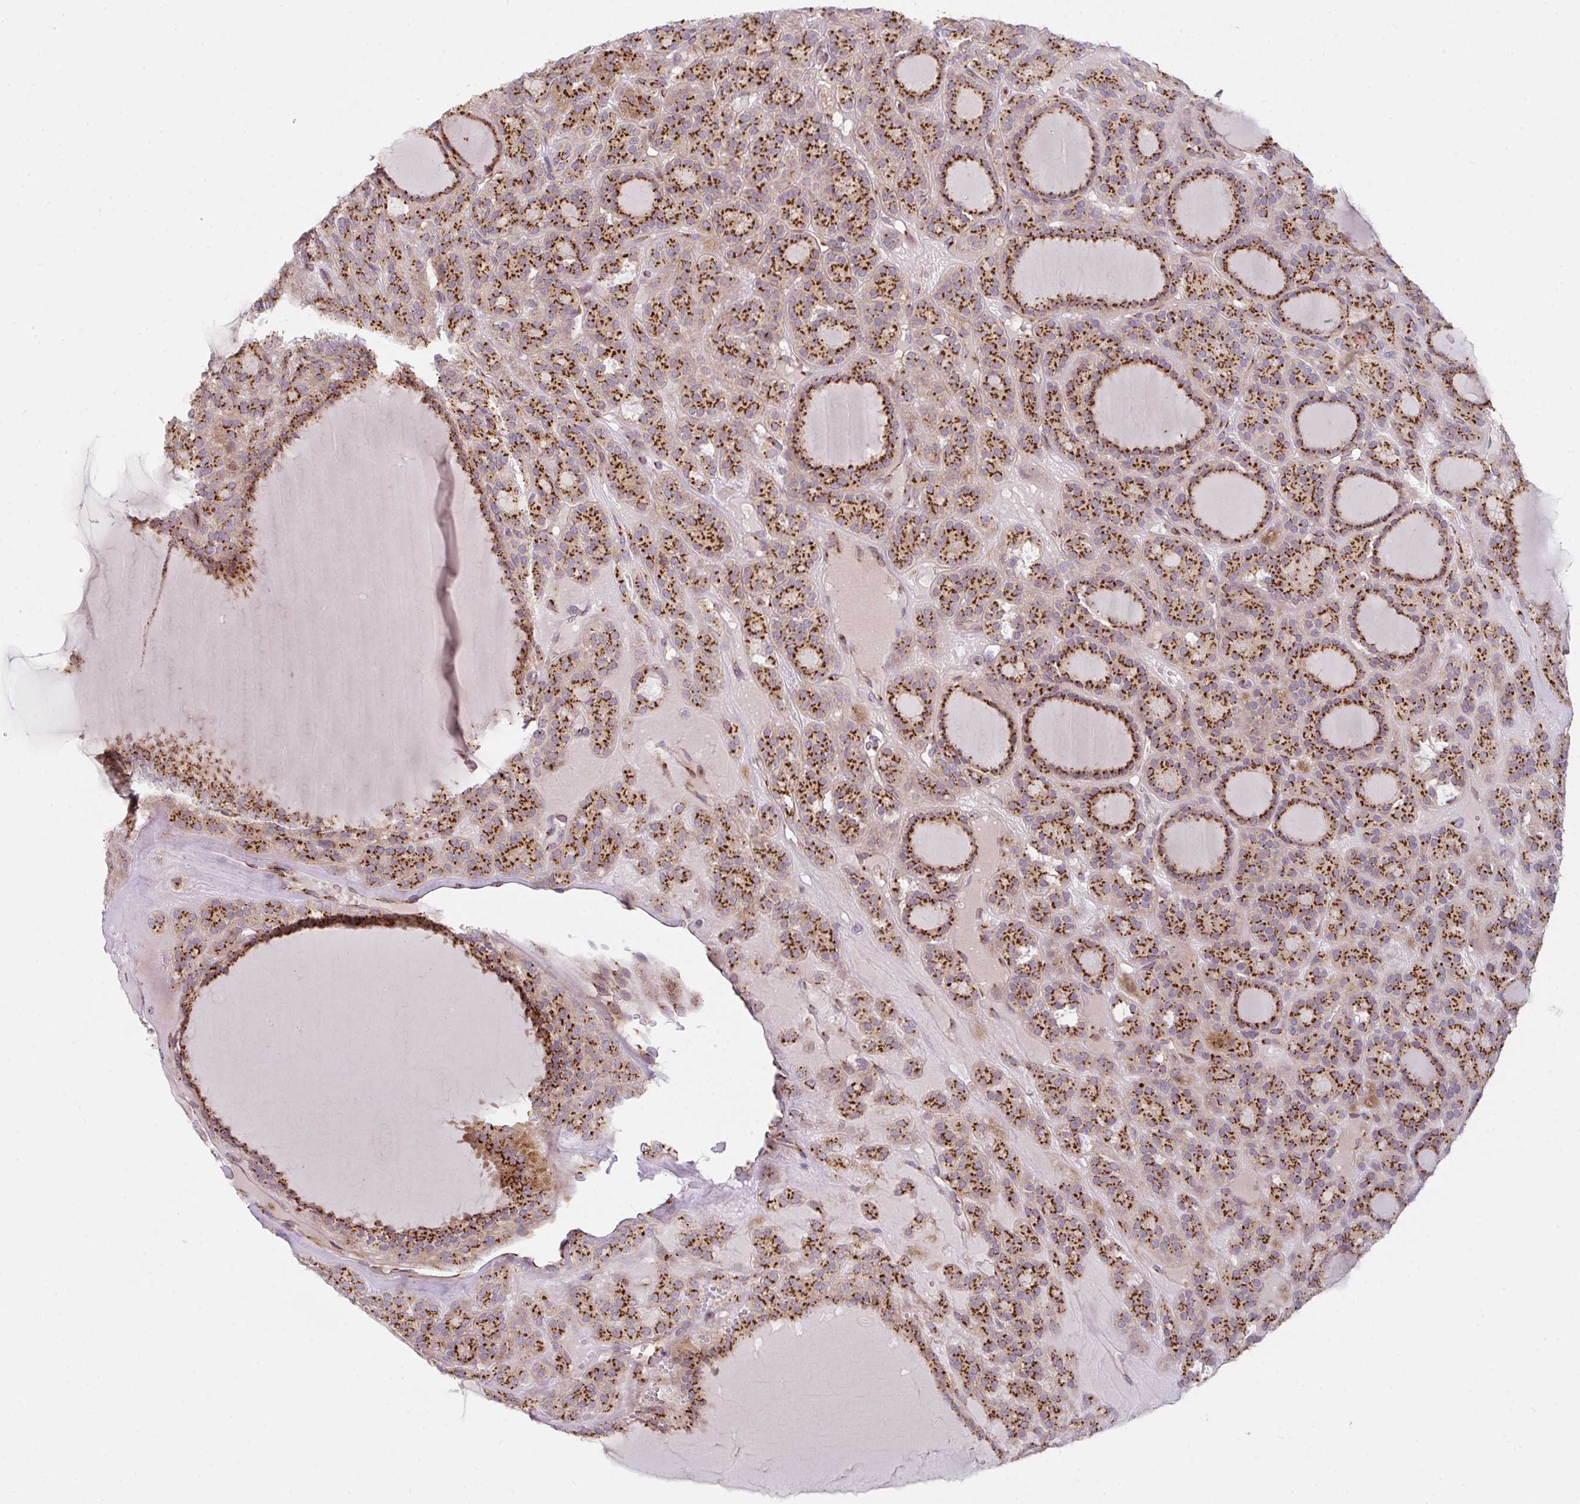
{"staining": {"intensity": "strong", "quantity": ">75%", "location": "cytoplasmic/membranous"}, "tissue": "thyroid cancer", "cell_type": "Tumor cells", "image_type": "cancer", "snomed": [{"axis": "morphology", "description": "Follicular adenoma carcinoma, NOS"}, {"axis": "topography", "description": "Thyroid gland"}], "caption": "Immunohistochemical staining of human thyroid follicular adenoma carcinoma demonstrates high levels of strong cytoplasmic/membranous protein expression in about >75% of tumor cells.", "gene": "GVQW3", "patient": {"sex": "female", "age": 63}}